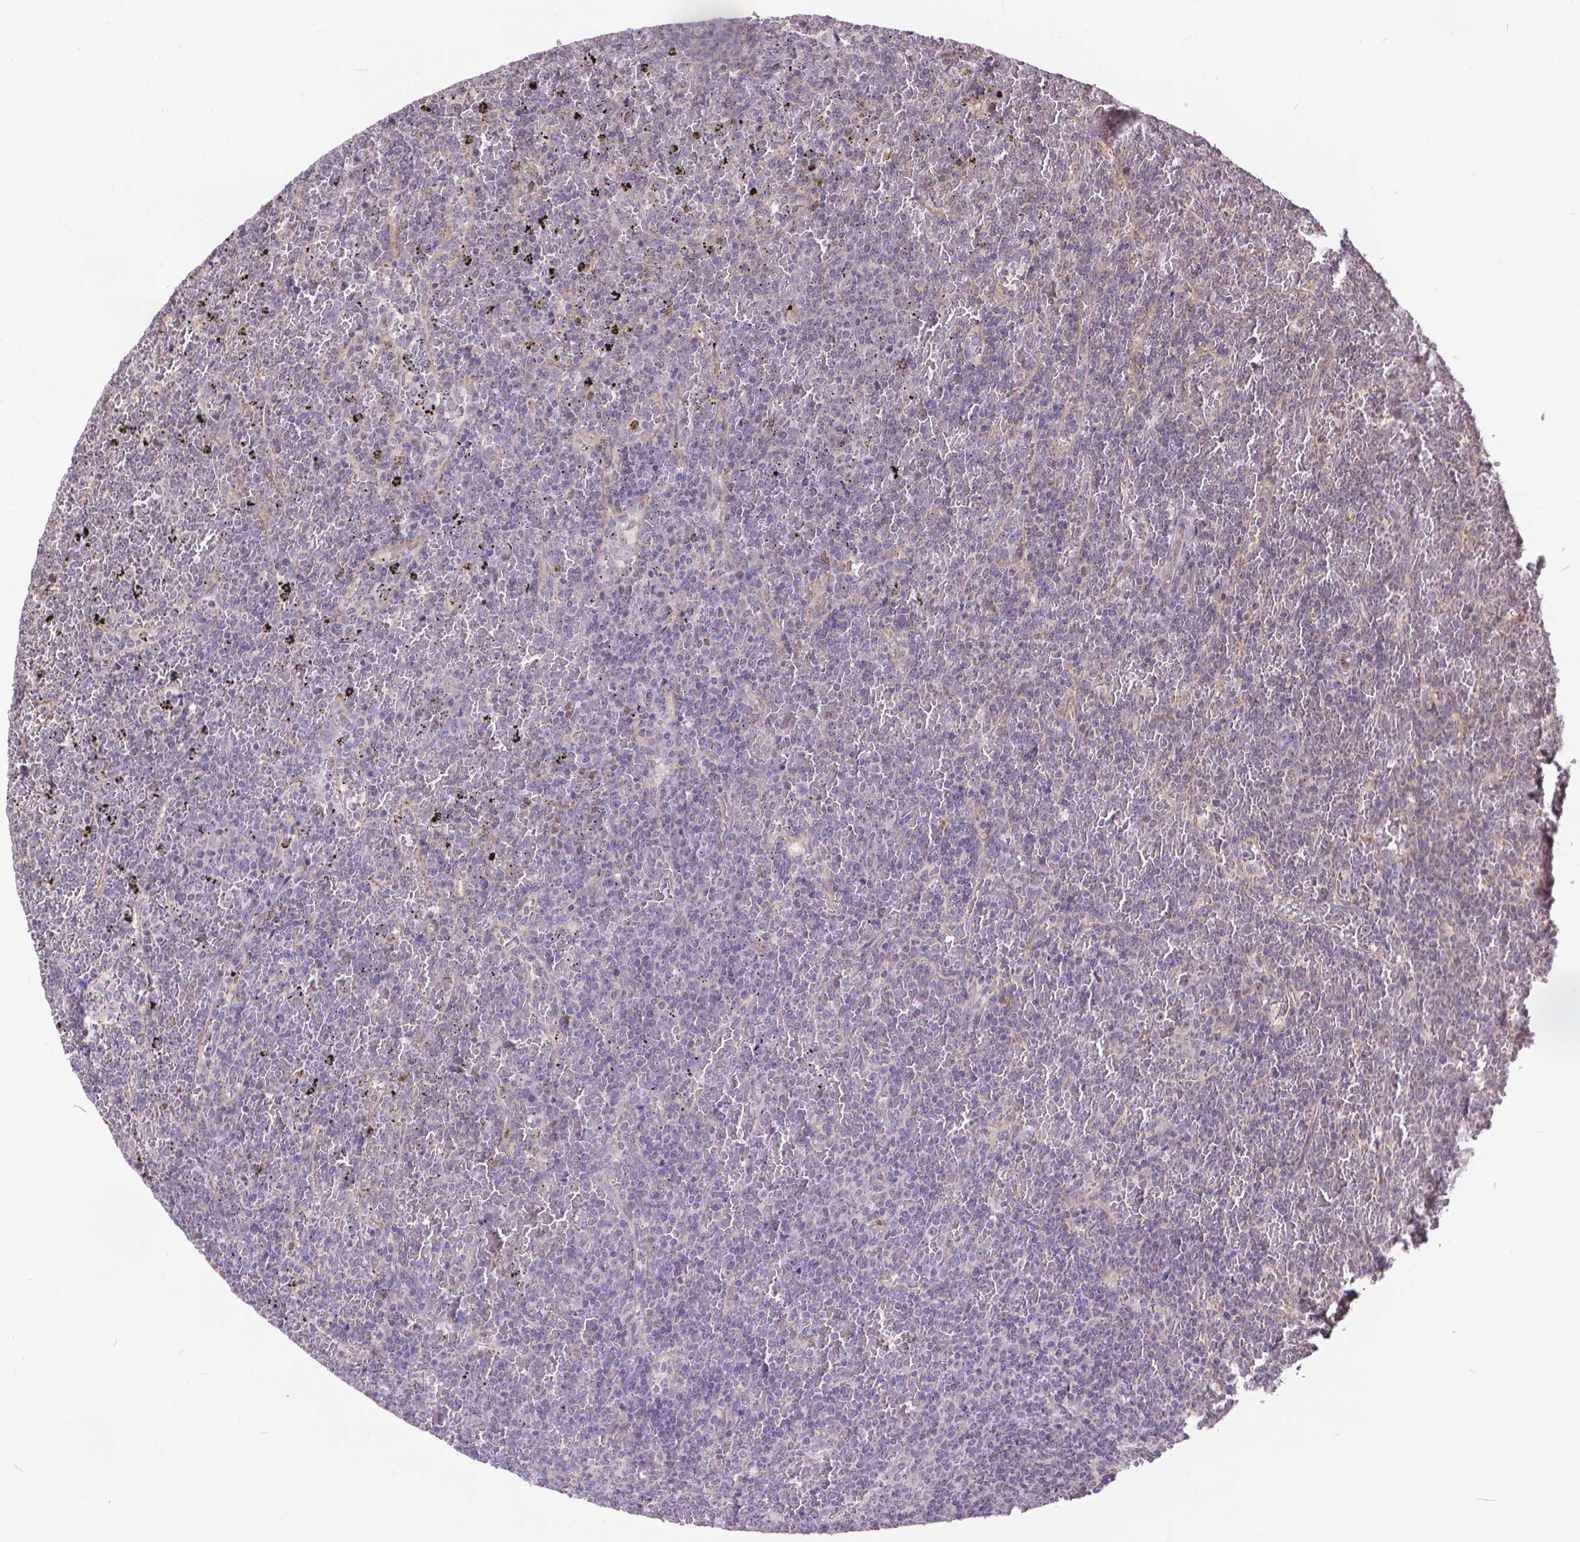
{"staining": {"intensity": "negative", "quantity": "none", "location": "none"}, "tissue": "lymphoma", "cell_type": "Tumor cells", "image_type": "cancer", "snomed": [{"axis": "morphology", "description": "Malignant lymphoma, non-Hodgkin's type, Low grade"}, {"axis": "topography", "description": "Spleen"}], "caption": "Image shows no significant protein staining in tumor cells of malignant lymphoma, non-Hodgkin's type (low-grade). (Stains: DAB immunohistochemistry (IHC) with hematoxylin counter stain, Microscopy: brightfield microscopy at high magnification).", "gene": "TMEM135", "patient": {"sex": "female", "age": 77}}